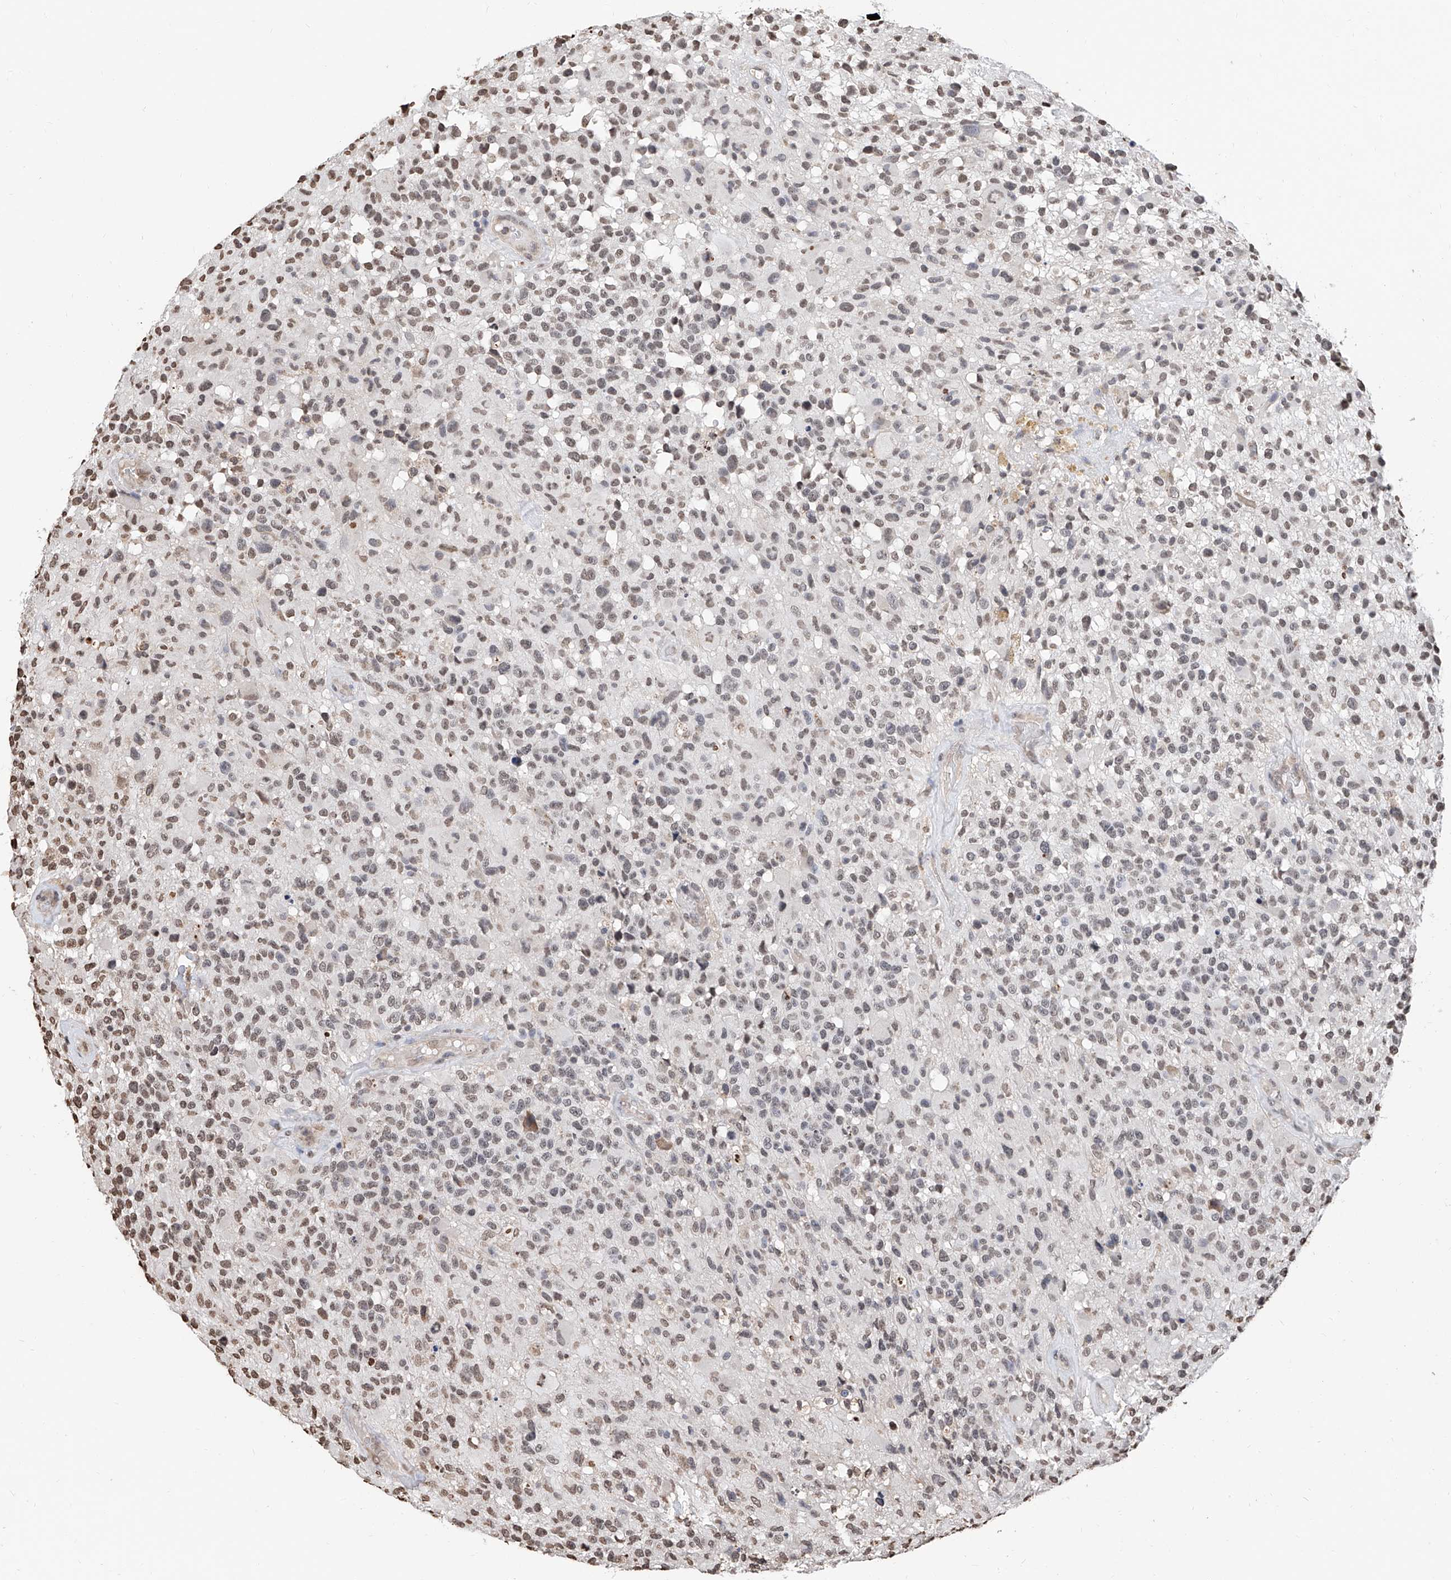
{"staining": {"intensity": "weak", "quantity": "25%-75%", "location": "nuclear"}, "tissue": "glioma", "cell_type": "Tumor cells", "image_type": "cancer", "snomed": [{"axis": "morphology", "description": "Glioma, malignant, High grade"}, {"axis": "morphology", "description": "Glioblastoma, NOS"}, {"axis": "topography", "description": "Brain"}], "caption": "Protein expression analysis of human glioblastoma reveals weak nuclear expression in approximately 25%-75% of tumor cells. Using DAB (3,3'-diaminobenzidine) (brown) and hematoxylin (blue) stains, captured at high magnification using brightfield microscopy.", "gene": "RP9", "patient": {"sex": "male", "age": 60}}